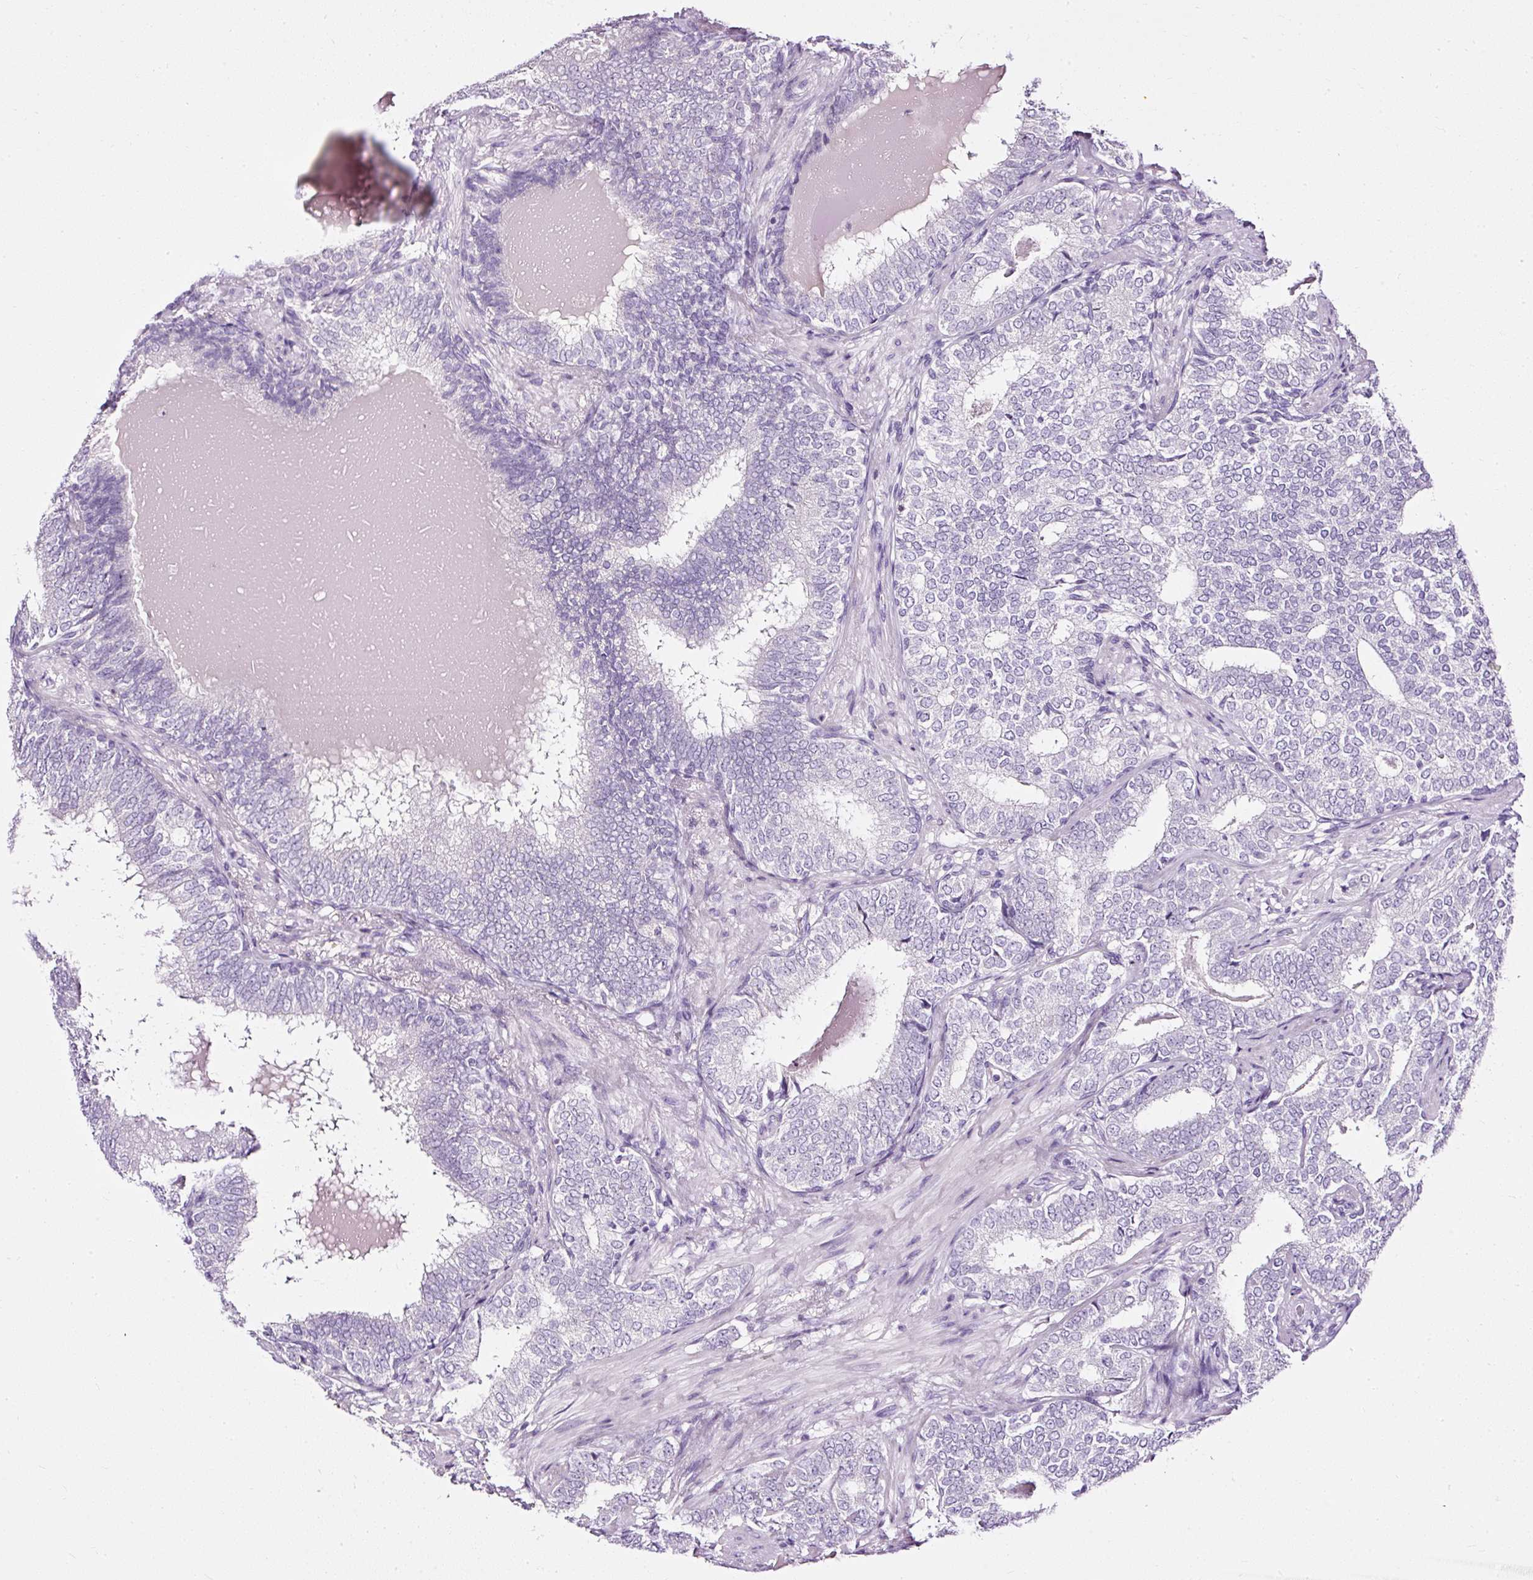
{"staining": {"intensity": "negative", "quantity": "none", "location": "none"}, "tissue": "prostate cancer", "cell_type": "Tumor cells", "image_type": "cancer", "snomed": [{"axis": "morphology", "description": "Adenocarcinoma, High grade"}, {"axis": "topography", "description": "Prostate"}], "caption": "The micrograph displays no staining of tumor cells in prostate adenocarcinoma (high-grade).", "gene": "ATP2A1", "patient": {"sex": "male", "age": 72}}